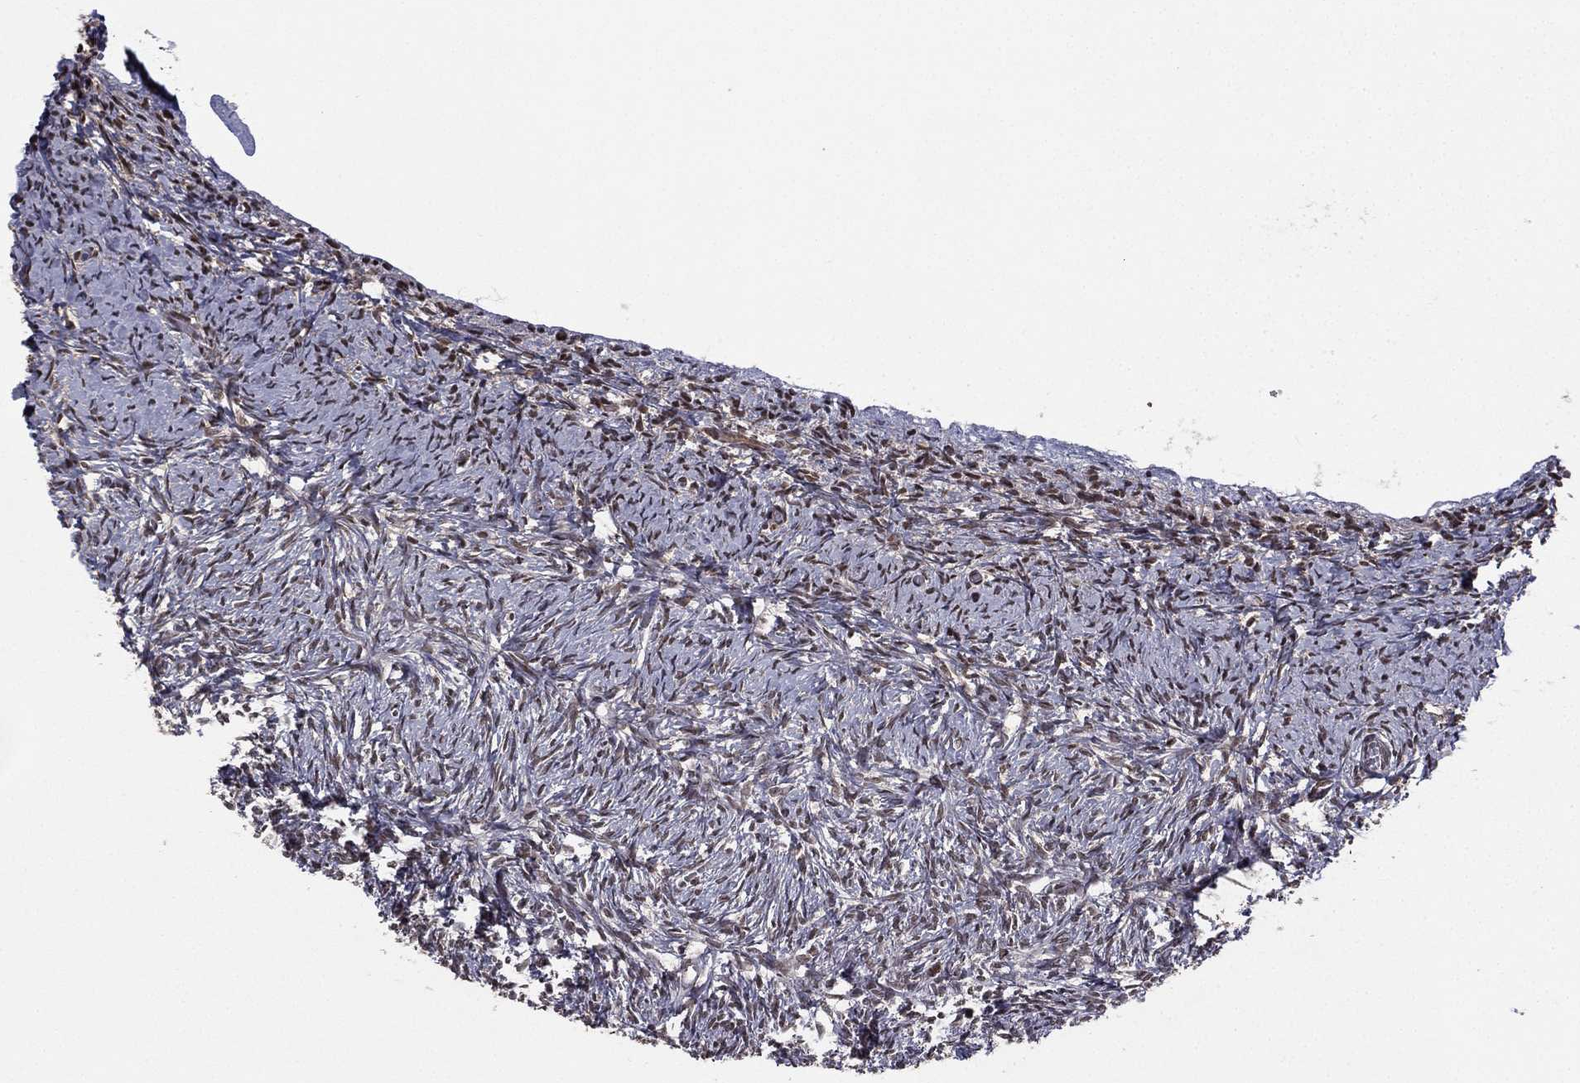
{"staining": {"intensity": "negative", "quantity": "none", "location": "none"}, "tissue": "ovary", "cell_type": "Follicle cells", "image_type": "normal", "snomed": [{"axis": "morphology", "description": "Normal tissue, NOS"}, {"axis": "topography", "description": "Ovary"}], "caption": "This is an immunohistochemistry photomicrograph of unremarkable human ovary. There is no staining in follicle cells.", "gene": "RARB", "patient": {"sex": "female", "age": 43}}